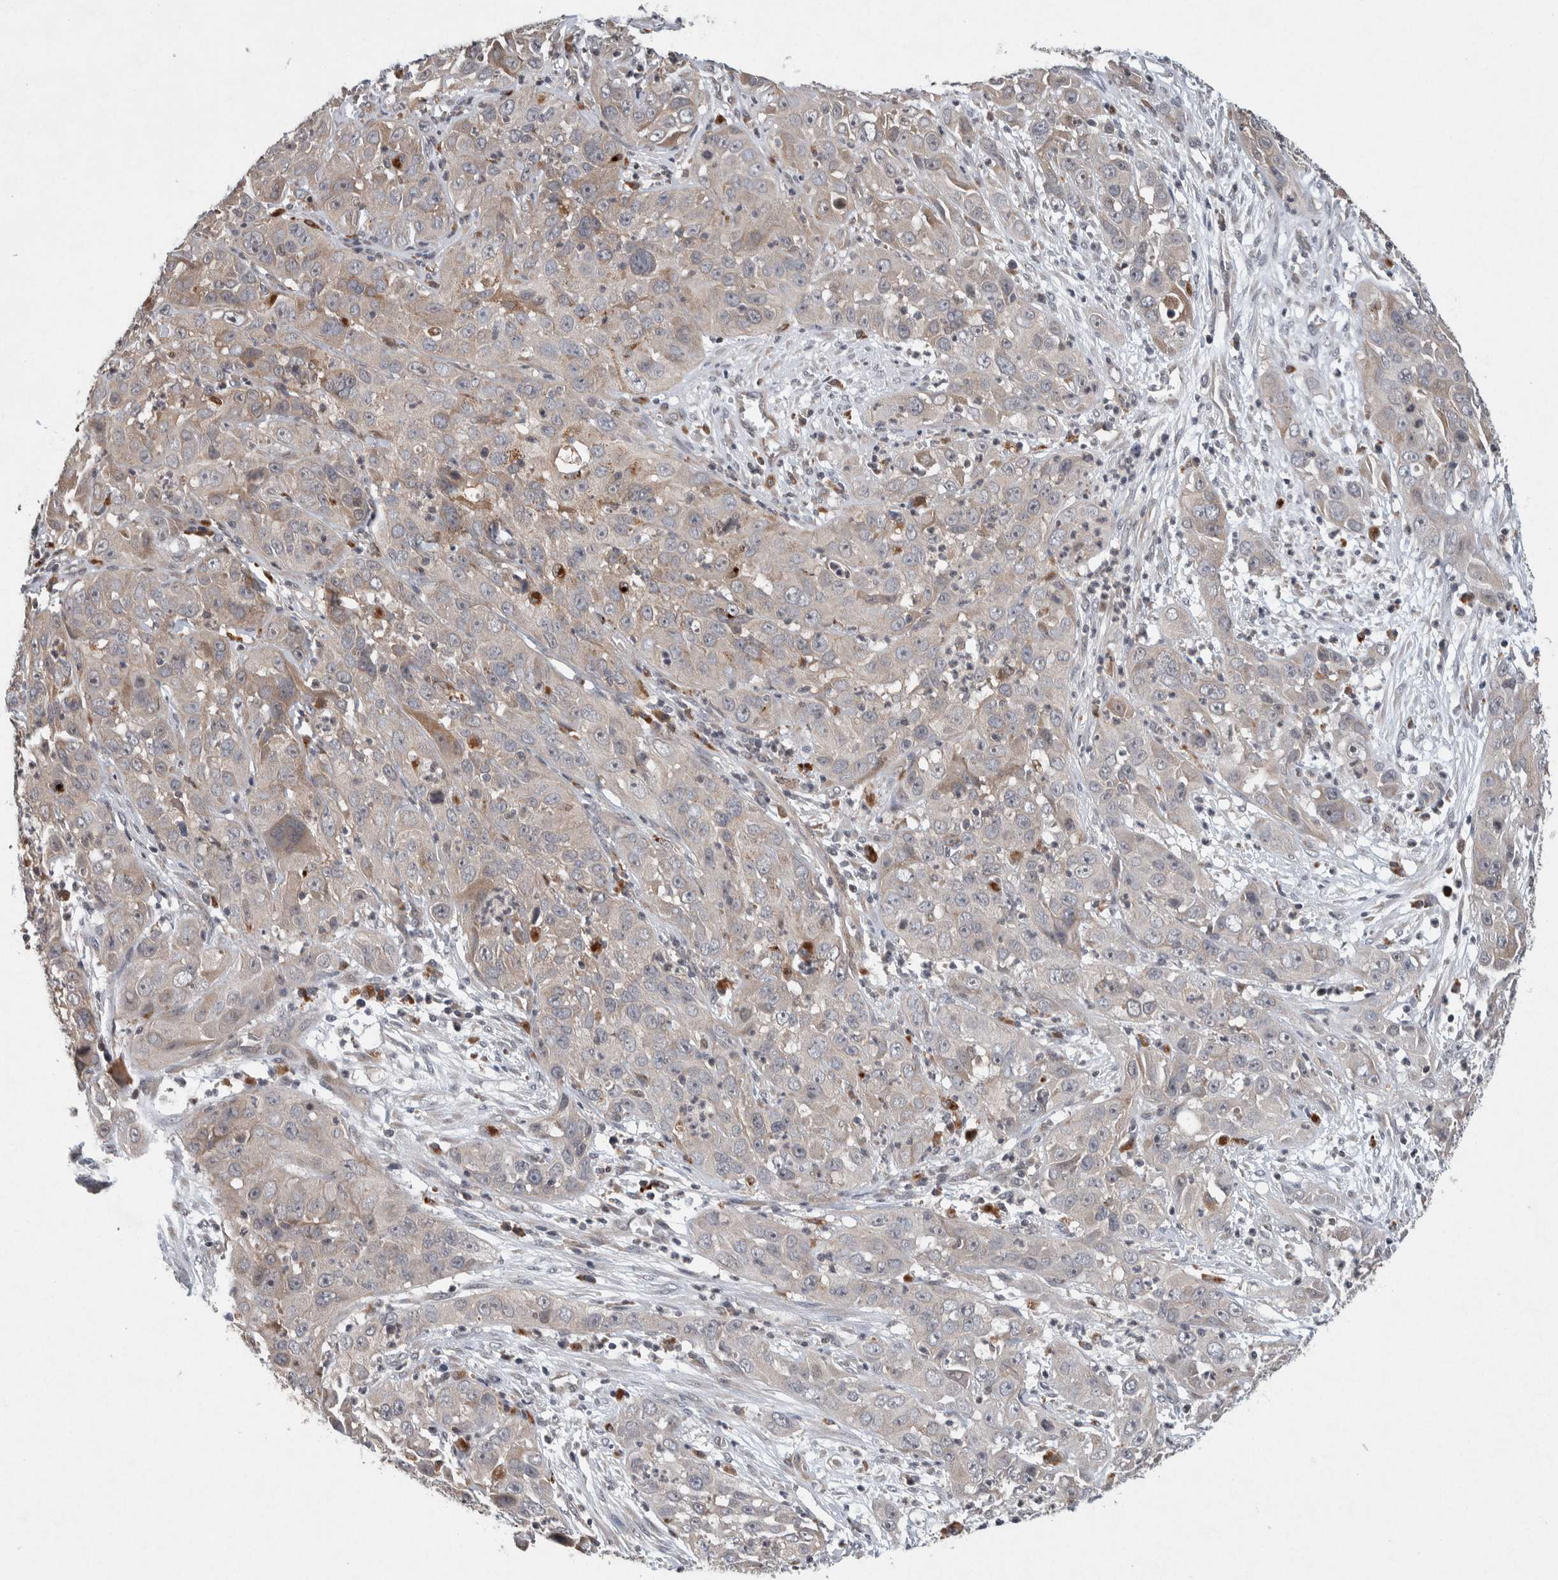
{"staining": {"intensity": "weak", "quantity": "25%-75%", "location": "cytoplasmic/membranous"}, "tissue": "cervical cancer", "cell_type": "Tumor cells", "image_type": "cancer", "snomed": [{"axis": "morphology", "description": "Squamous cell carcinoma, NOS"}, {"axis": "topography", "description": "Cervix"}], "caption": "Approximately 25%-75% of tumor cells in human squamous cell carcinoma (cervical) reveal weak cytoplasmic/membranous protein staining as visualized by brown immunohistochemical staining.", "gene": "KCNK1", "patient": {"sex": "female", "age": 32}}